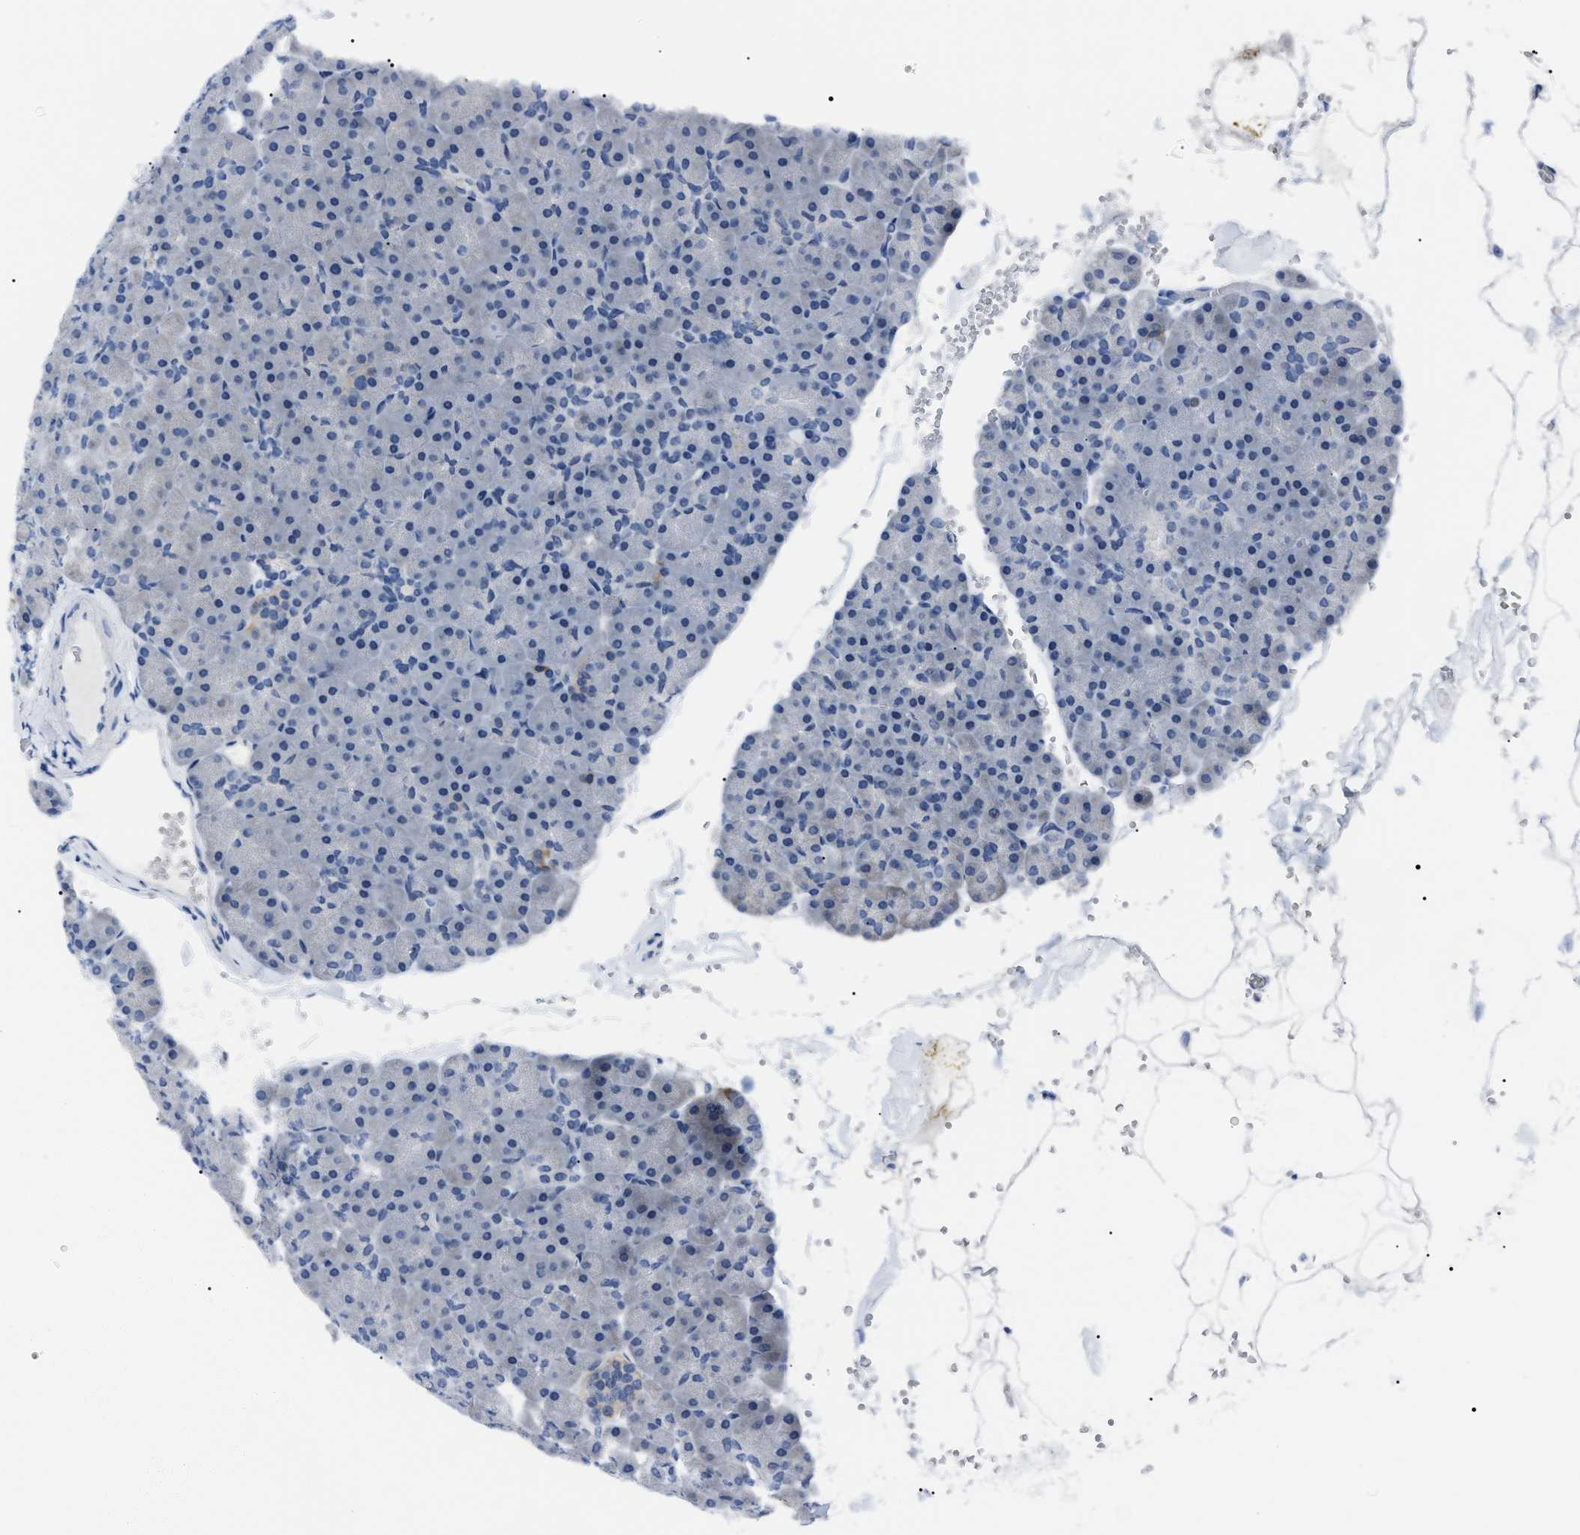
{"staining": {"intensity": "negative", "quantity": "none", "location": "none"}, "tissue": "pancreas", "cell_type": "Exocrine glandular cells", "image_type": "normal", "snomed": [{"axis": "morphology", "description": "Normal tissue, NOS"}, {"axis": "topography", "description": "Pancreas"}], "caption": "Immunohistochemical staining of benign human pancreas displays no significant staining in exocrine glandular cells.", "gene": "LRWD1", "patient": {"sex": "male", "age": 35}}